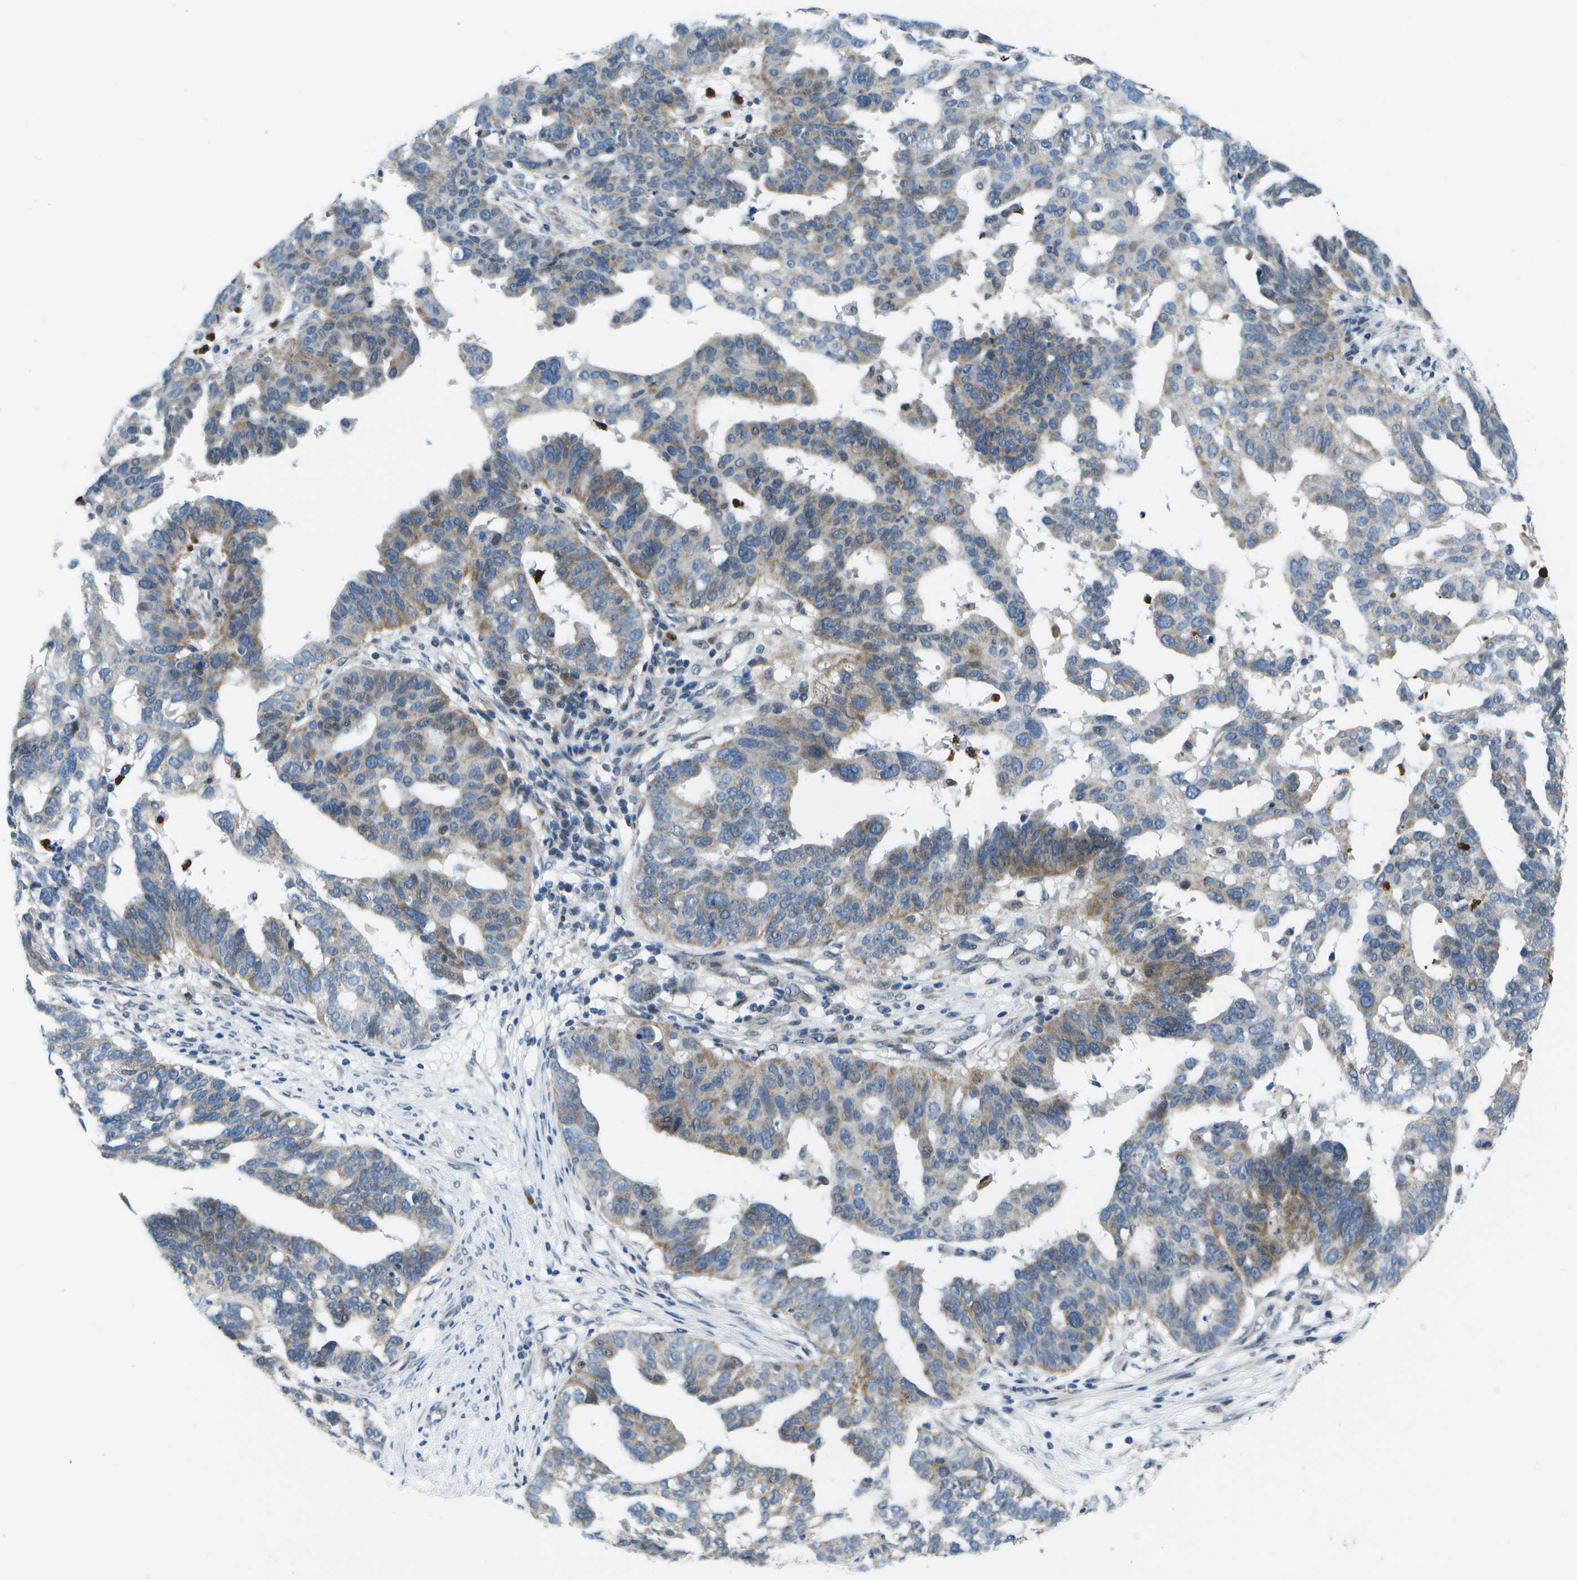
{"staining": {"intensity": "moderate", "quantity": "25%-75%", "location": "cytoplasmic/membranous"}, "tissue": "ovarian cancer", "cell_type": "Tumor cells", "image_type": "cancer", "snomed": [{"axis": "morphology", "description": "Cystadenocarcinoma, serous, NOS"}, {"axis": "topography", "description": "Ovary"}], "caption": "Ovarian serous cystadenocarcinoma stained with DAB (3,3'-diaminobenzidine) immunohistochemistry (IHC) reveals medium levels of moderate cytoplasmic/membranous expression in approximately 25%-75% of tumor cells. (IHC, brightfield microscopy, high magnification).", "gene": "GALNT15", "patient": {"sex": "female", "age": 59}}